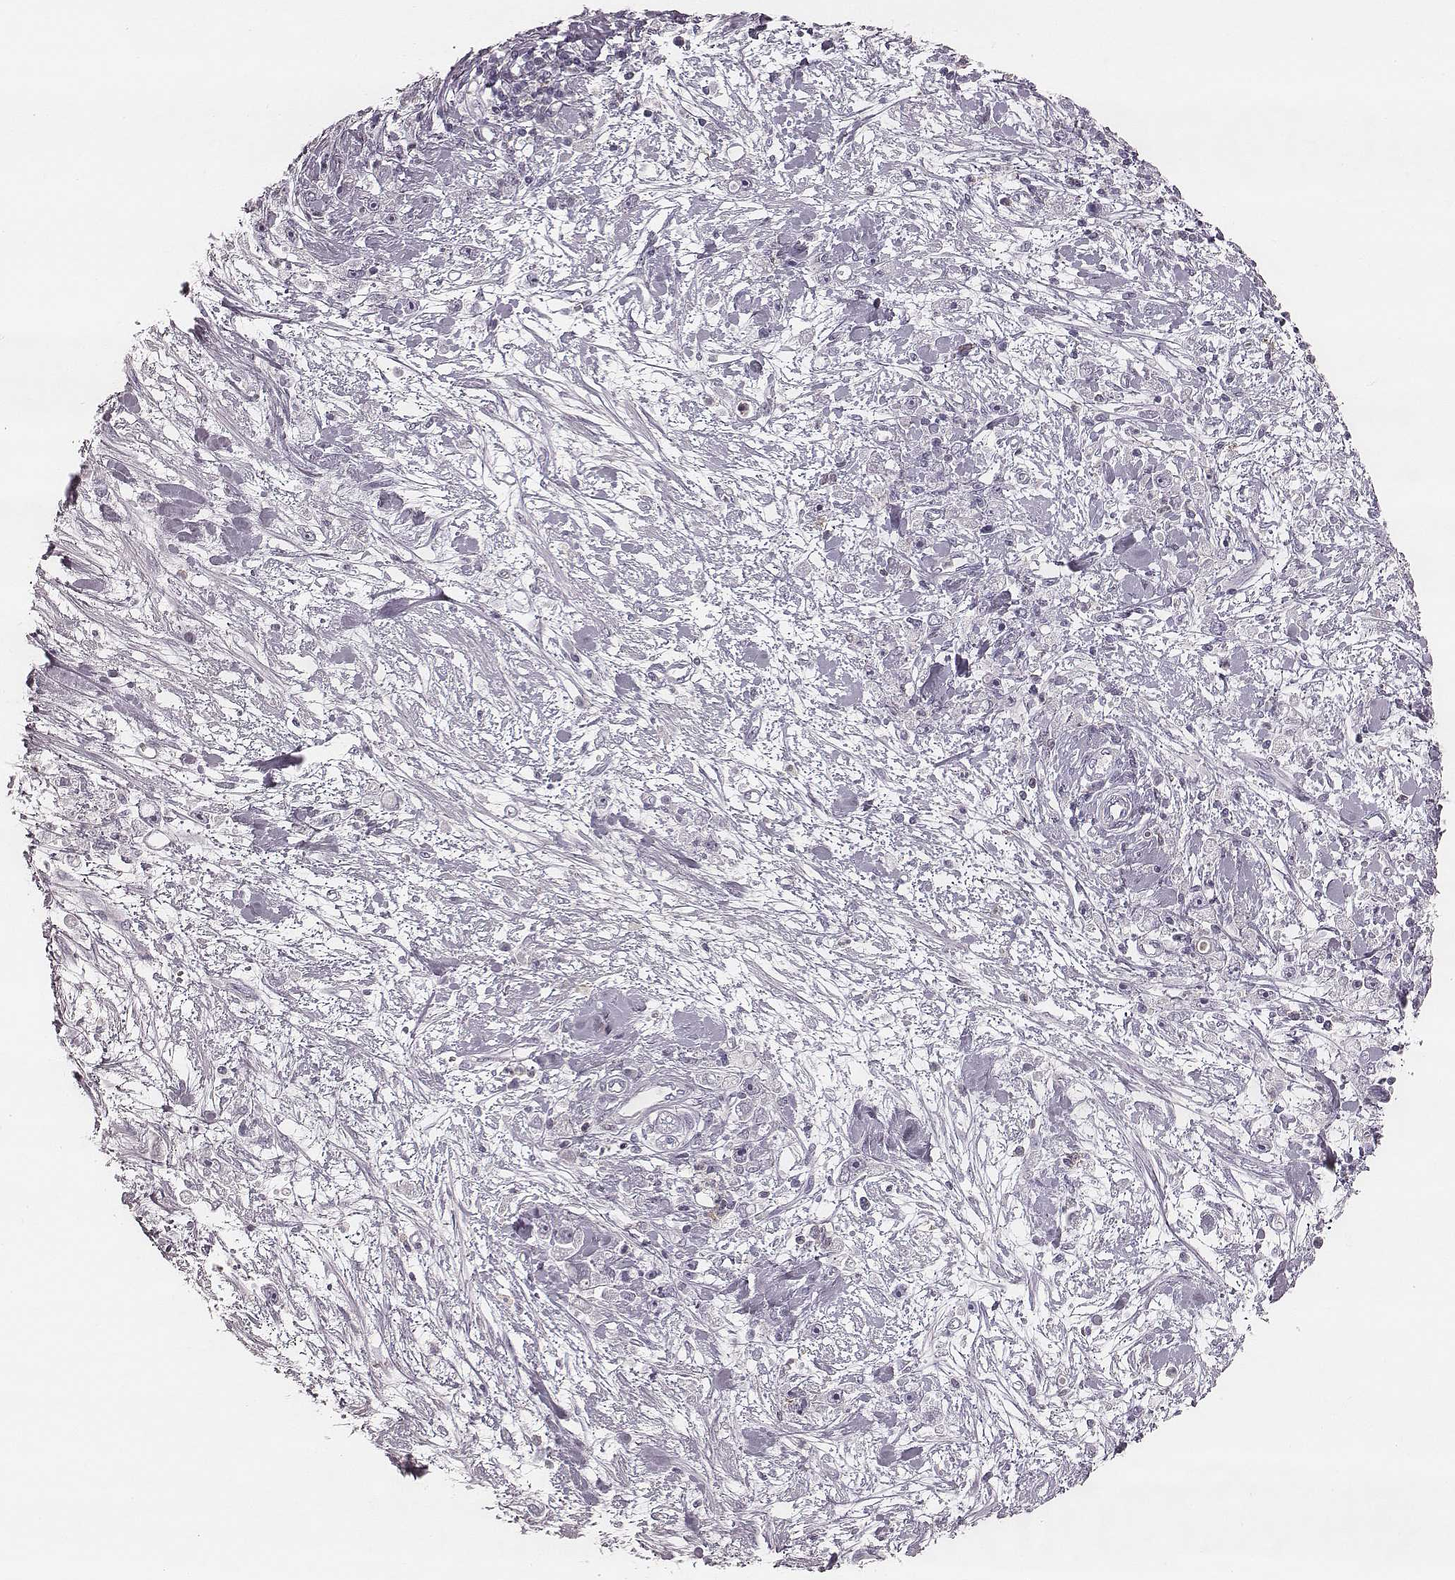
{"staining": {"intensity": "negative", "quantity": "none", "location": "none"}, "tissue": "stomach cancer", "cell_type": "Tumor cells", "image_type": "cancer", "snomed": [{"axis": "morphology", "description": "Adenocarcinoma, NOS"}, {"axis": "topography", "description": "Stomach"}], "caption": "Immunohistochemistry of stomach adenocarcinoma demonstrates no expression in tumor cells.", "gene": "ZNF365", "patient": {"sex": "female", "age": 59}}